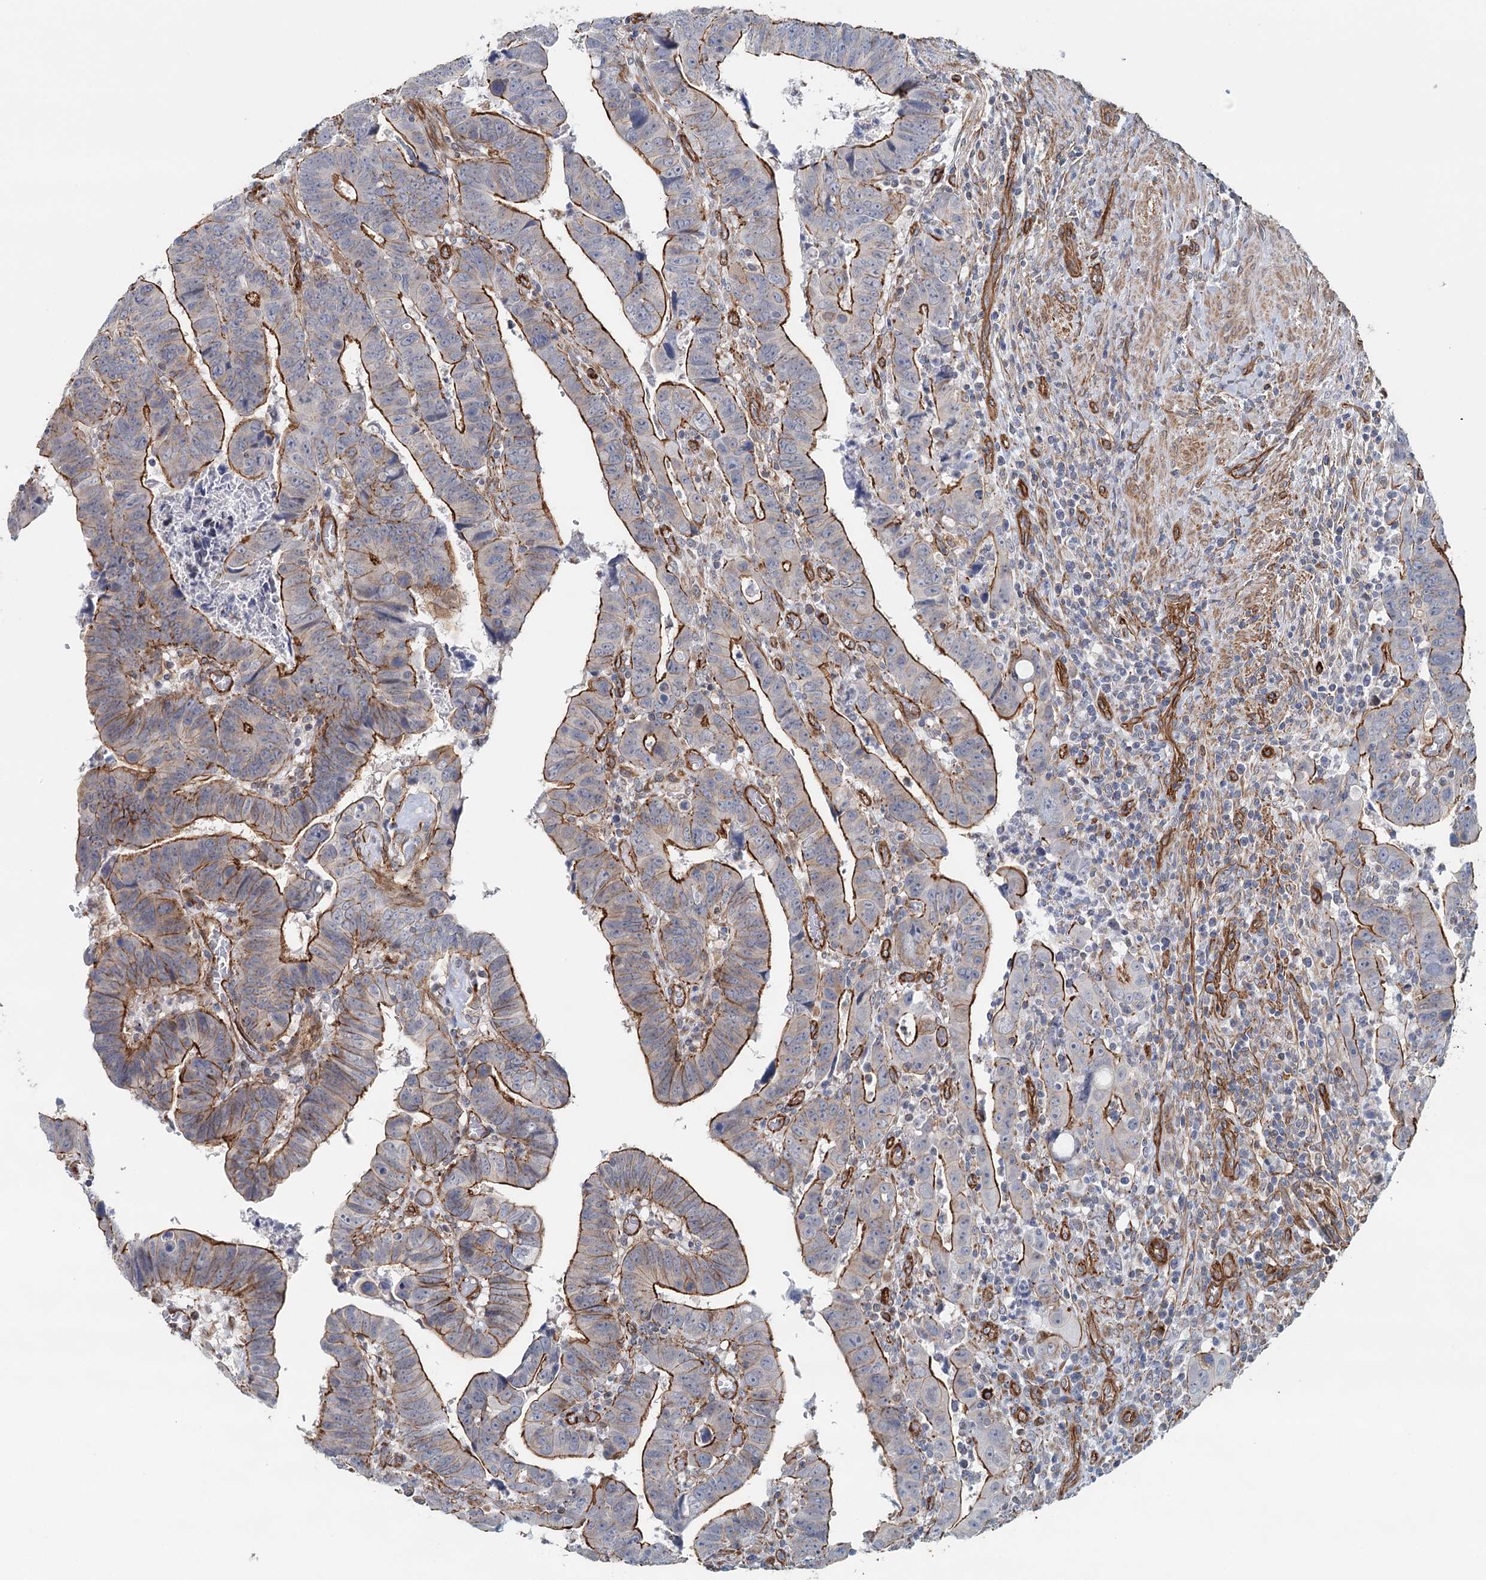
{"staining": {"intensity": "strong", "quantity": ">75%", "location": "cytoplasmic/membranous"}, "tissue": "colorectal cancer", "cell_type": "Tumor cells", "image_type": "cancer", "snomed": [{"axis": "morphology", "description": "Normal tissue, NOS"}, {"axis": "morphology", "description": "Adenocarcinoma, NOS"}, {"axis": "topography", "description": "Rectum"}], "caption": "Protein analysis of colorectal cancer (adenocarcinoma) tissue shows strong cytoplasmic/membranous staining in about >75% of tumor cells.", "gene": "SYNPO", "patient": {"sex": "female", "age": 65}}